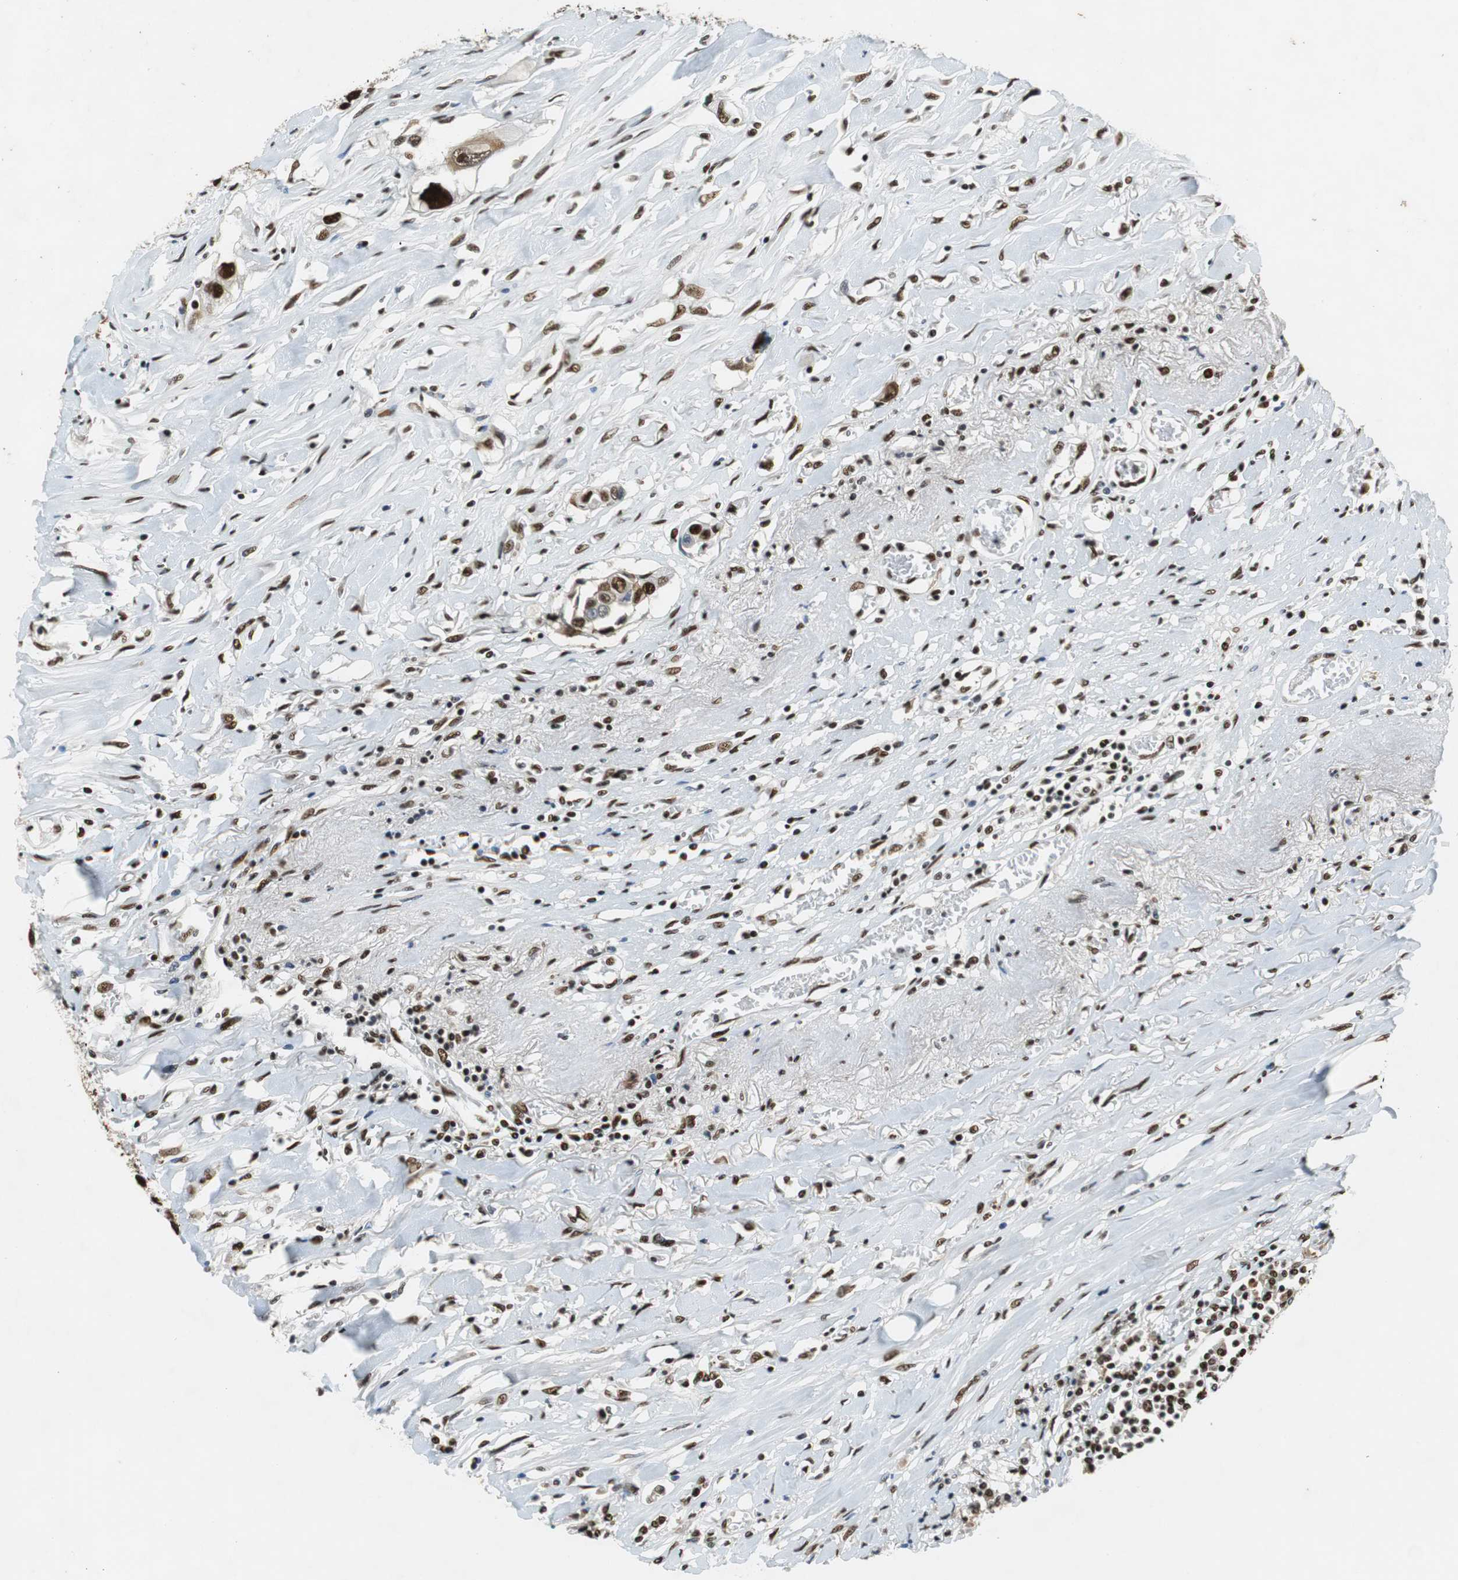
{"staining": {"intensity": "strong", "quantity": ">75%", "location": "nuclear"}, "tissue": "lung cancer", "cell_type": "Tumor cells", "image_type": "cancer", "snomed": [{"axis": "morphology", "description": "Squamous cell carcinoma, NOS"}, {"axis": "topography", "description": "Lung"}], "caption": "Protein expression by immunohistochemistry displays strong nuclear positivity in approximately >75% of tumor cells in lung cancer (squamous cell carcinoma). The staining is performed using DAB brown chromogen to label protein expression. The nuclei are counter-stained blue using hematoxylin.", "gene": "PRKDC", "patient": {"sex": "male", "age": 71}}